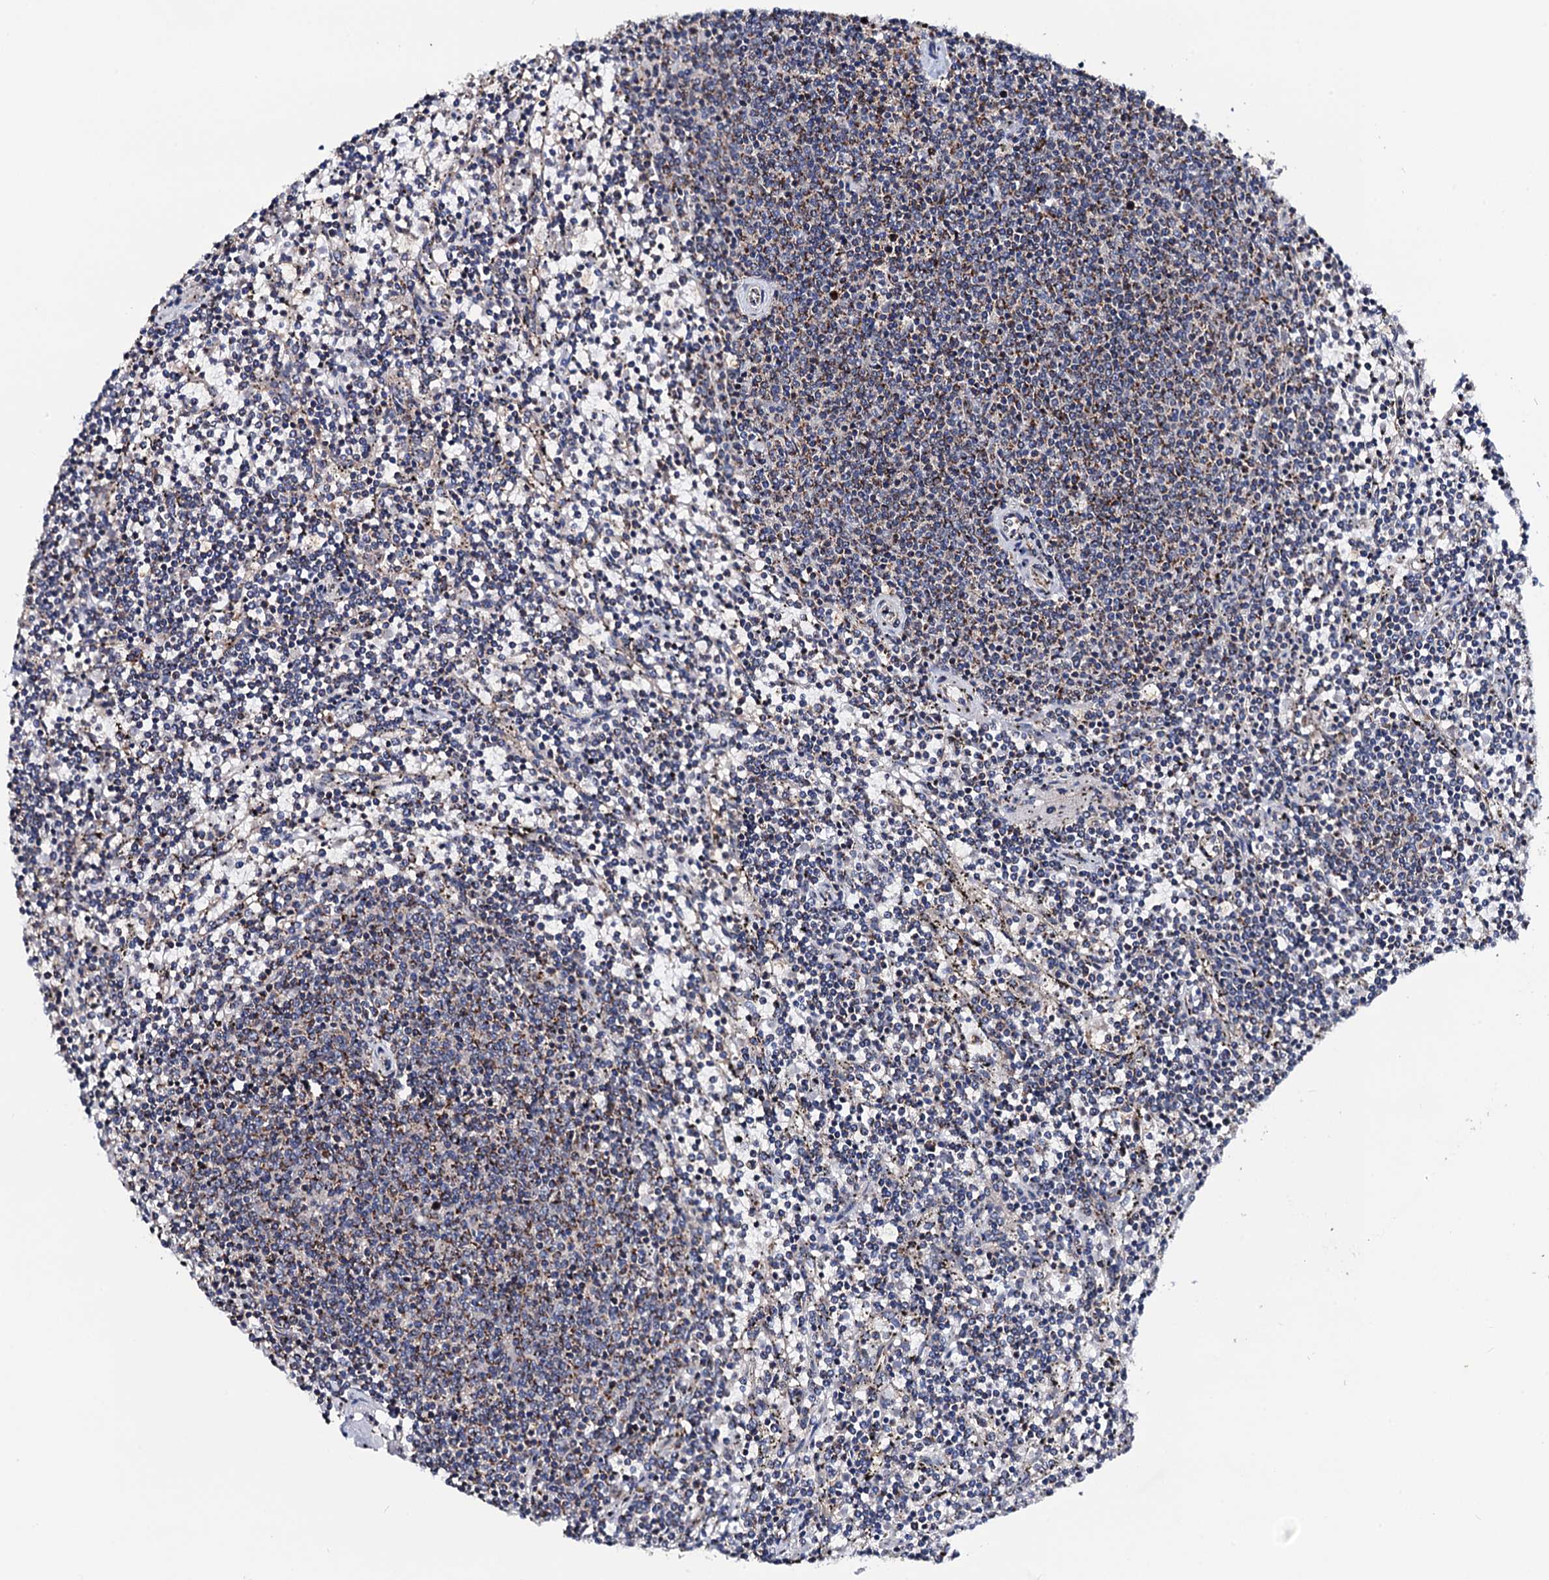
{"staining": {"intensity": "weak", "quantity": "25%-75%", "location": "cytoplasmic/membranous"}, "tissue": "lymphoma", "cell_type": "Tumor cells", "image_type": "cancer", "snomed": [{"axis": "morphology", "description": "Malignant lymphoma, non-Hodgkin's type, Low grade"}, {"axis": "topography", "description": "Spleen"}], "caption": "This micrograph displays immunohistochemistry staining of malignant lymphoma, non-Hodgkin's type (low-grade), with low weak cytoplasmic/membranous staining in approximately 25%-75% of tumor cells.", "gene": "PTCD3", "patient": {"sex": "female", "age": 50}}